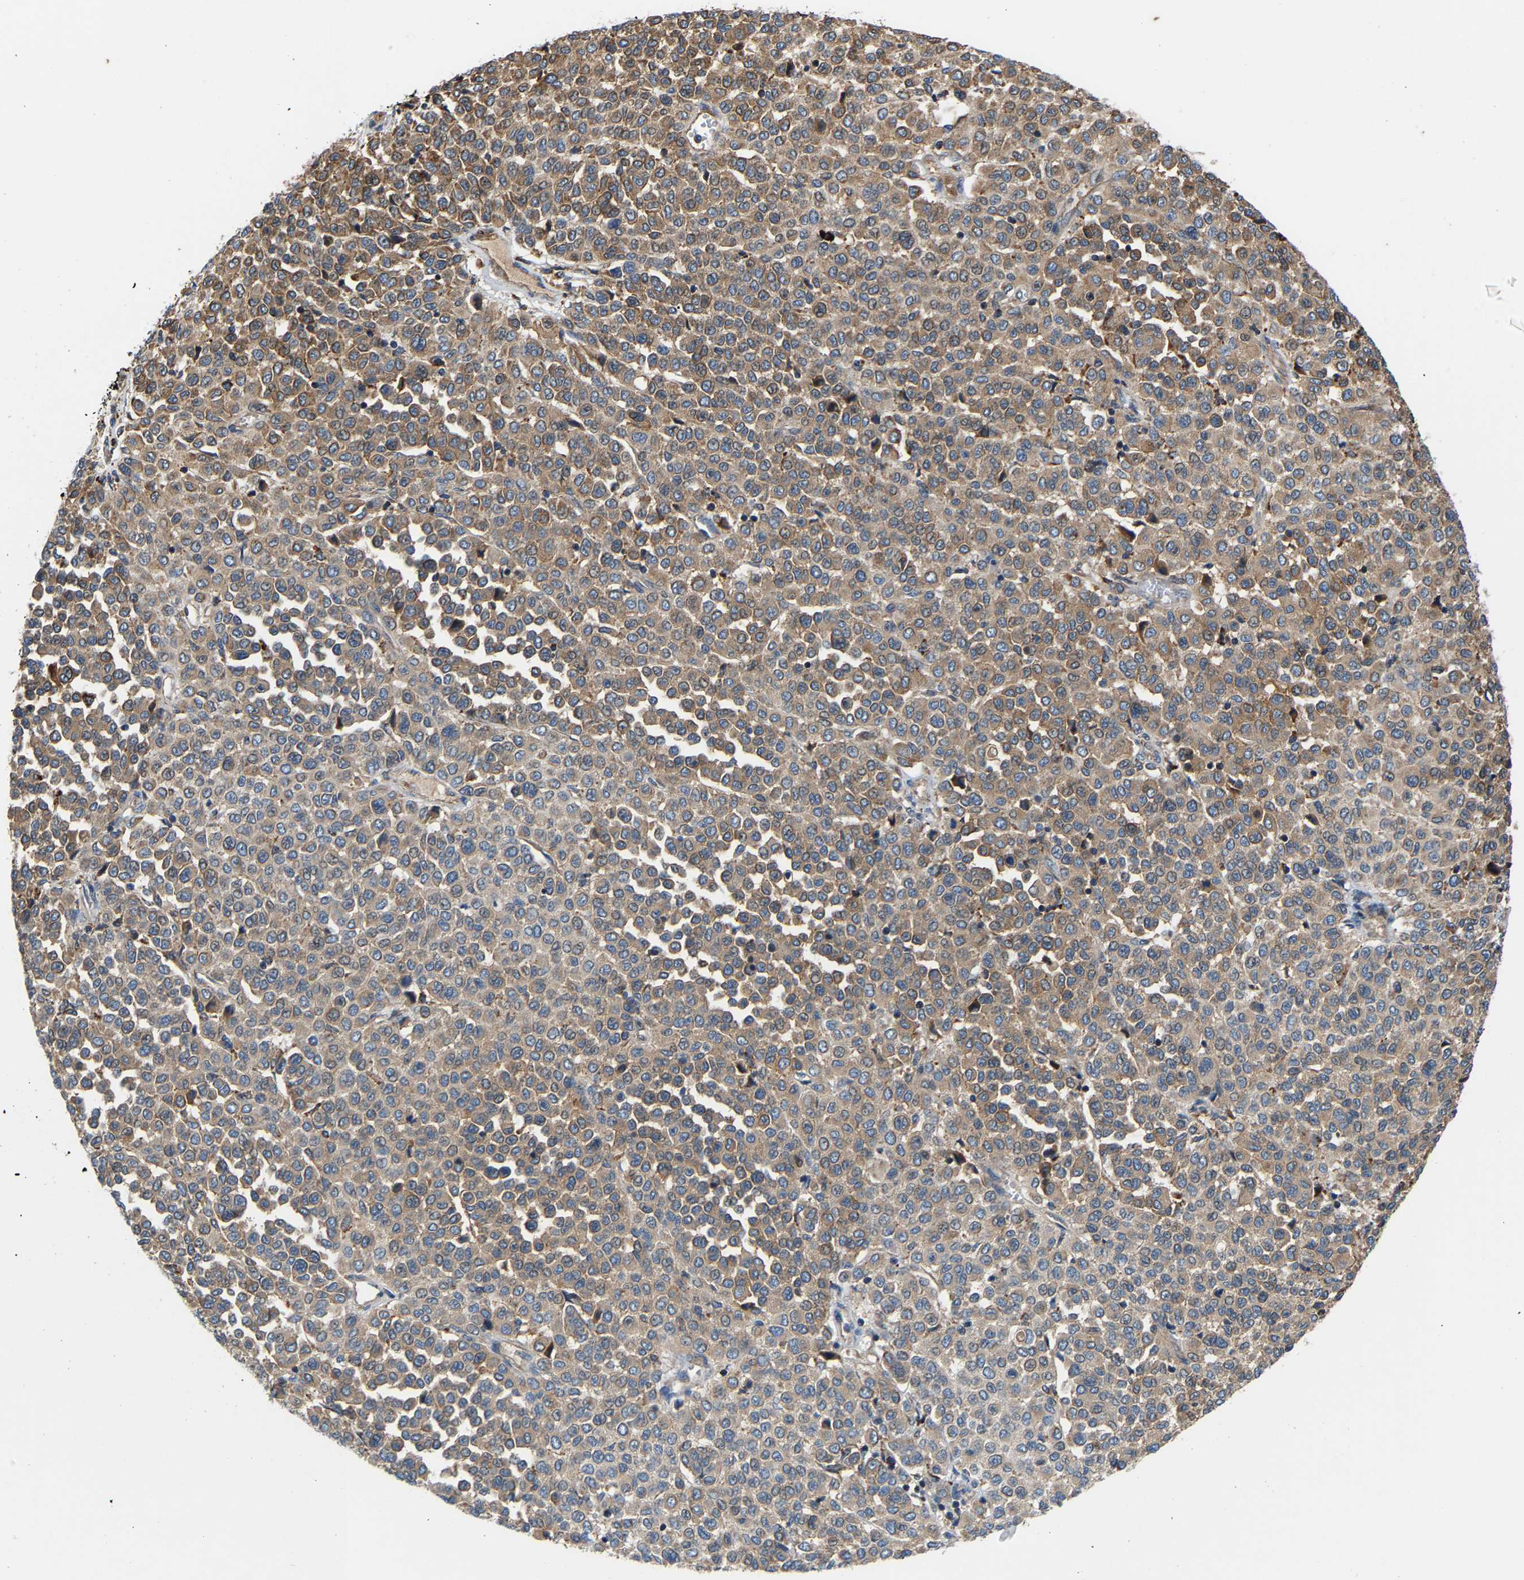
{"staining": {"intensity": "moderate", "quantity": ">75%", "location": "cytoplasmic/membranous"}, "tissue": "melanoma", "cell_type": "Tumor cells", "image_type": "cancer", "snomed": [{"axis": "morphology", "description": "Malignant melanoma, Metastatic site"}, {"axis": "topography", "description": "Pancreas"}], "caption": "Protein positivity by immunohistochemistry (IHC) displays moderate cytoplasmic/membranous expression in about >75% of tumor cells in melanoma.", "gene": "DPP7", "patient": {"sex": "female", "age": 30}}